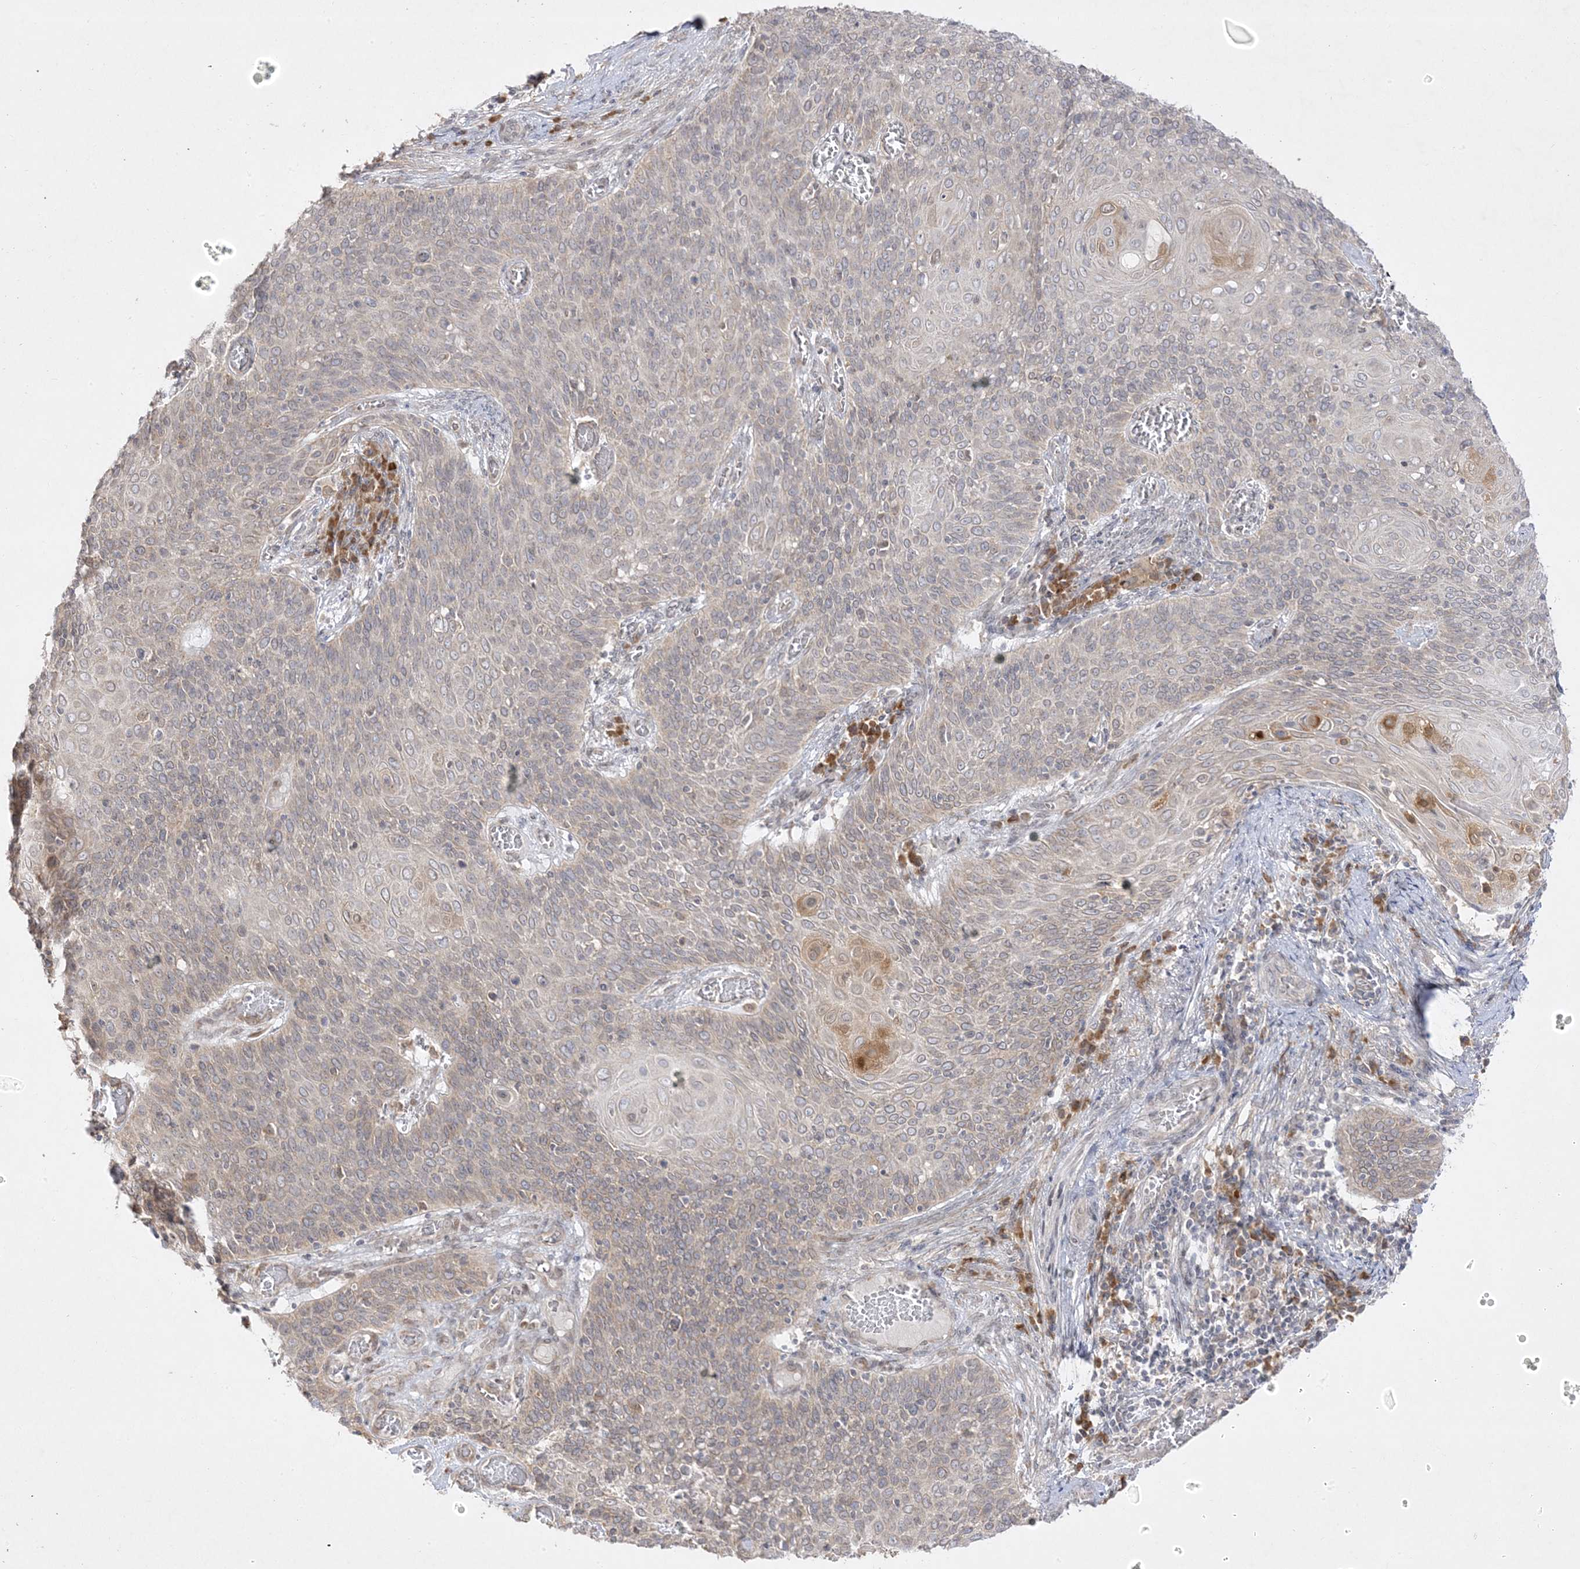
{"staining": {"intensity": "weak", "quantity": "25%-75%", "location": "cytoplasmic/membranous"}, "tissue": "cervical cancer", "cell_type": "Tumor cells", "image_type": "cancer", "snomed": [{"axis": "morphology", "description": "Squamous cell carcinoma, NOS"}, {"axis": "topography", "description": "Cervix"}], "caption": "A low amount of weak cytoplasmic/membranous positivity is identified in about 25%-75% of tumor cells in cervical cancer (squamous cell carcinoma) tissue. The staining was performed using DAB, with brown indicating positive protein expression. Nuclei are stained blue with hematoxylin.", "gene": "C2CD2", "patient": {"sex": "female", "age": 39}}